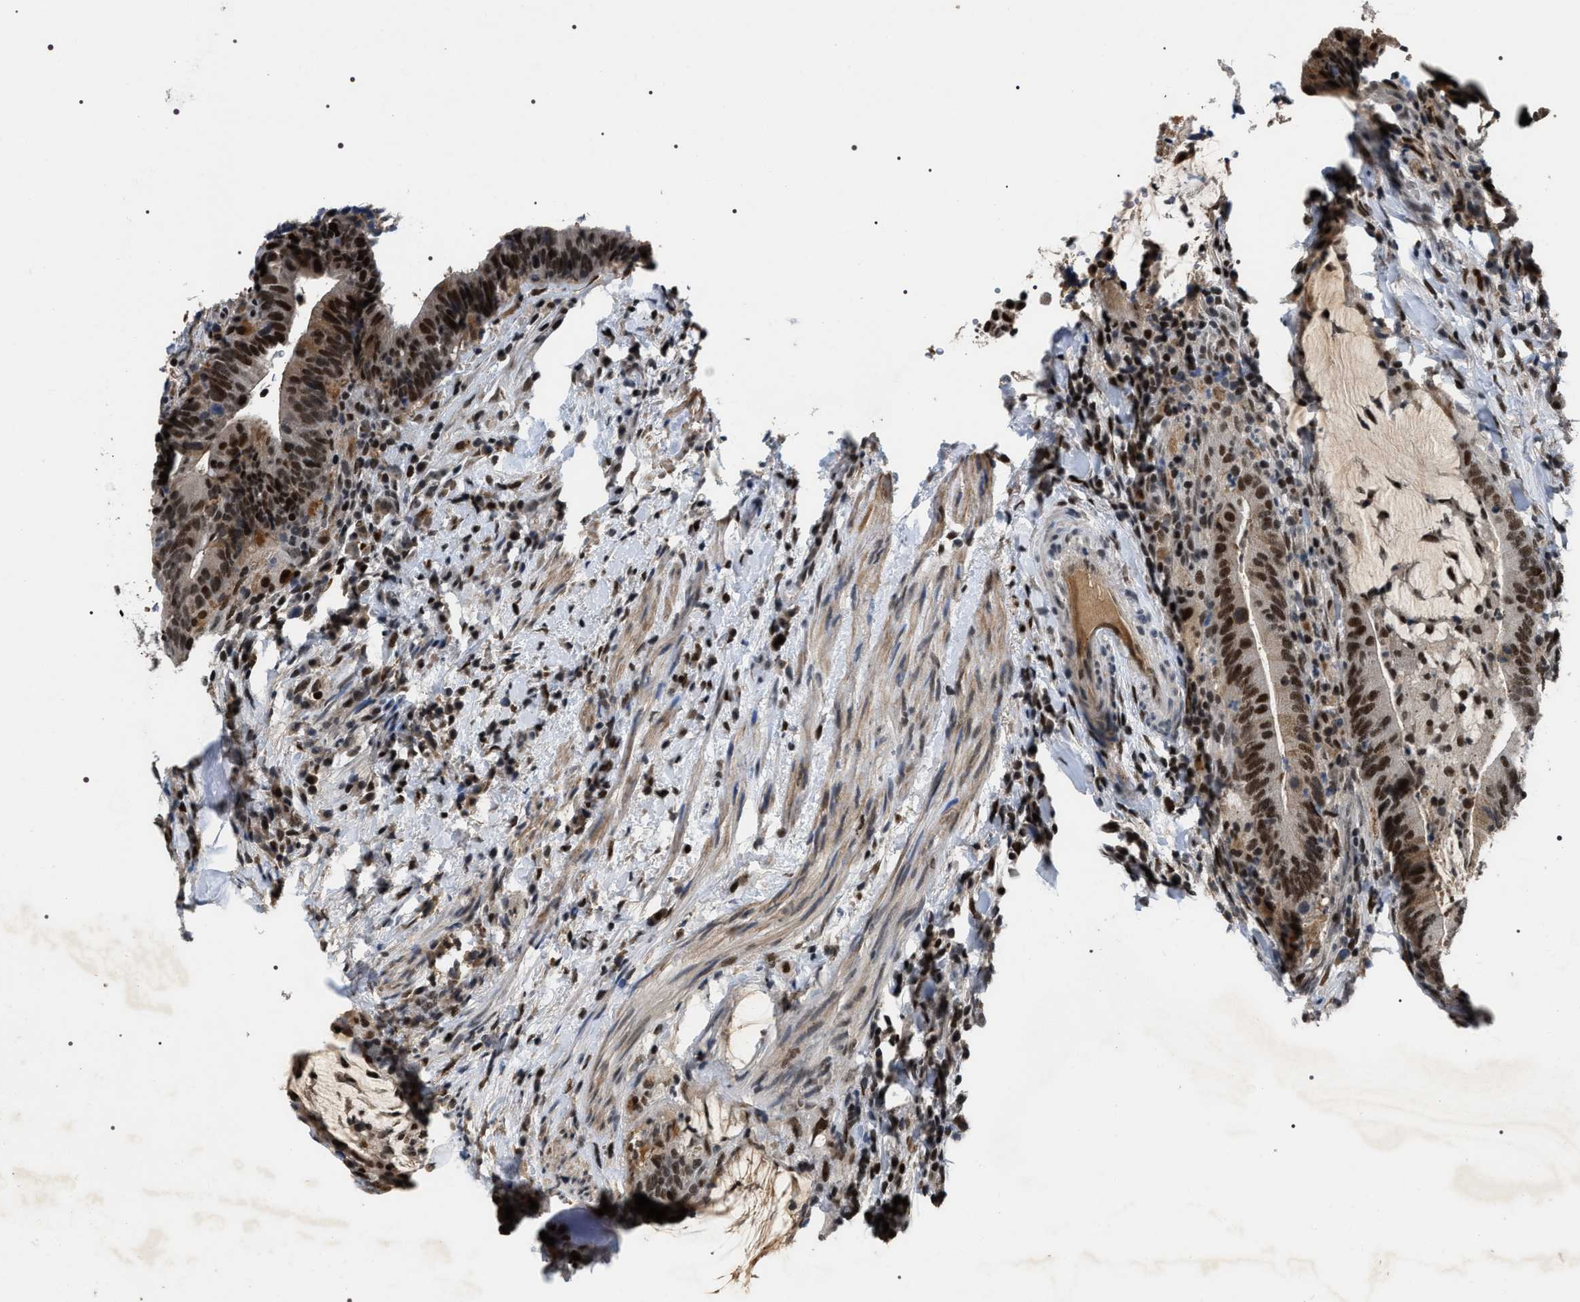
{"staining": {"intensity": "strong", "quantity": ">75%", "location": "nuclear"}, "tissue": "colorectal cancer", "cell_type": "Tumor cells", "image_type": "cancer", "snomed": [{"axis": "morphology", "description": "Adenocarcinoma, NOS"}, {"axis": "topography", "description": "Colon"}], "caption": "Human colorectal adenocarcinoma stained with a brown dye reveals strong nuclear positive expression in approximately >75% of tumor cells.", "gene": "C7orf25", "patient": {"sex": "female", "age": 66}}